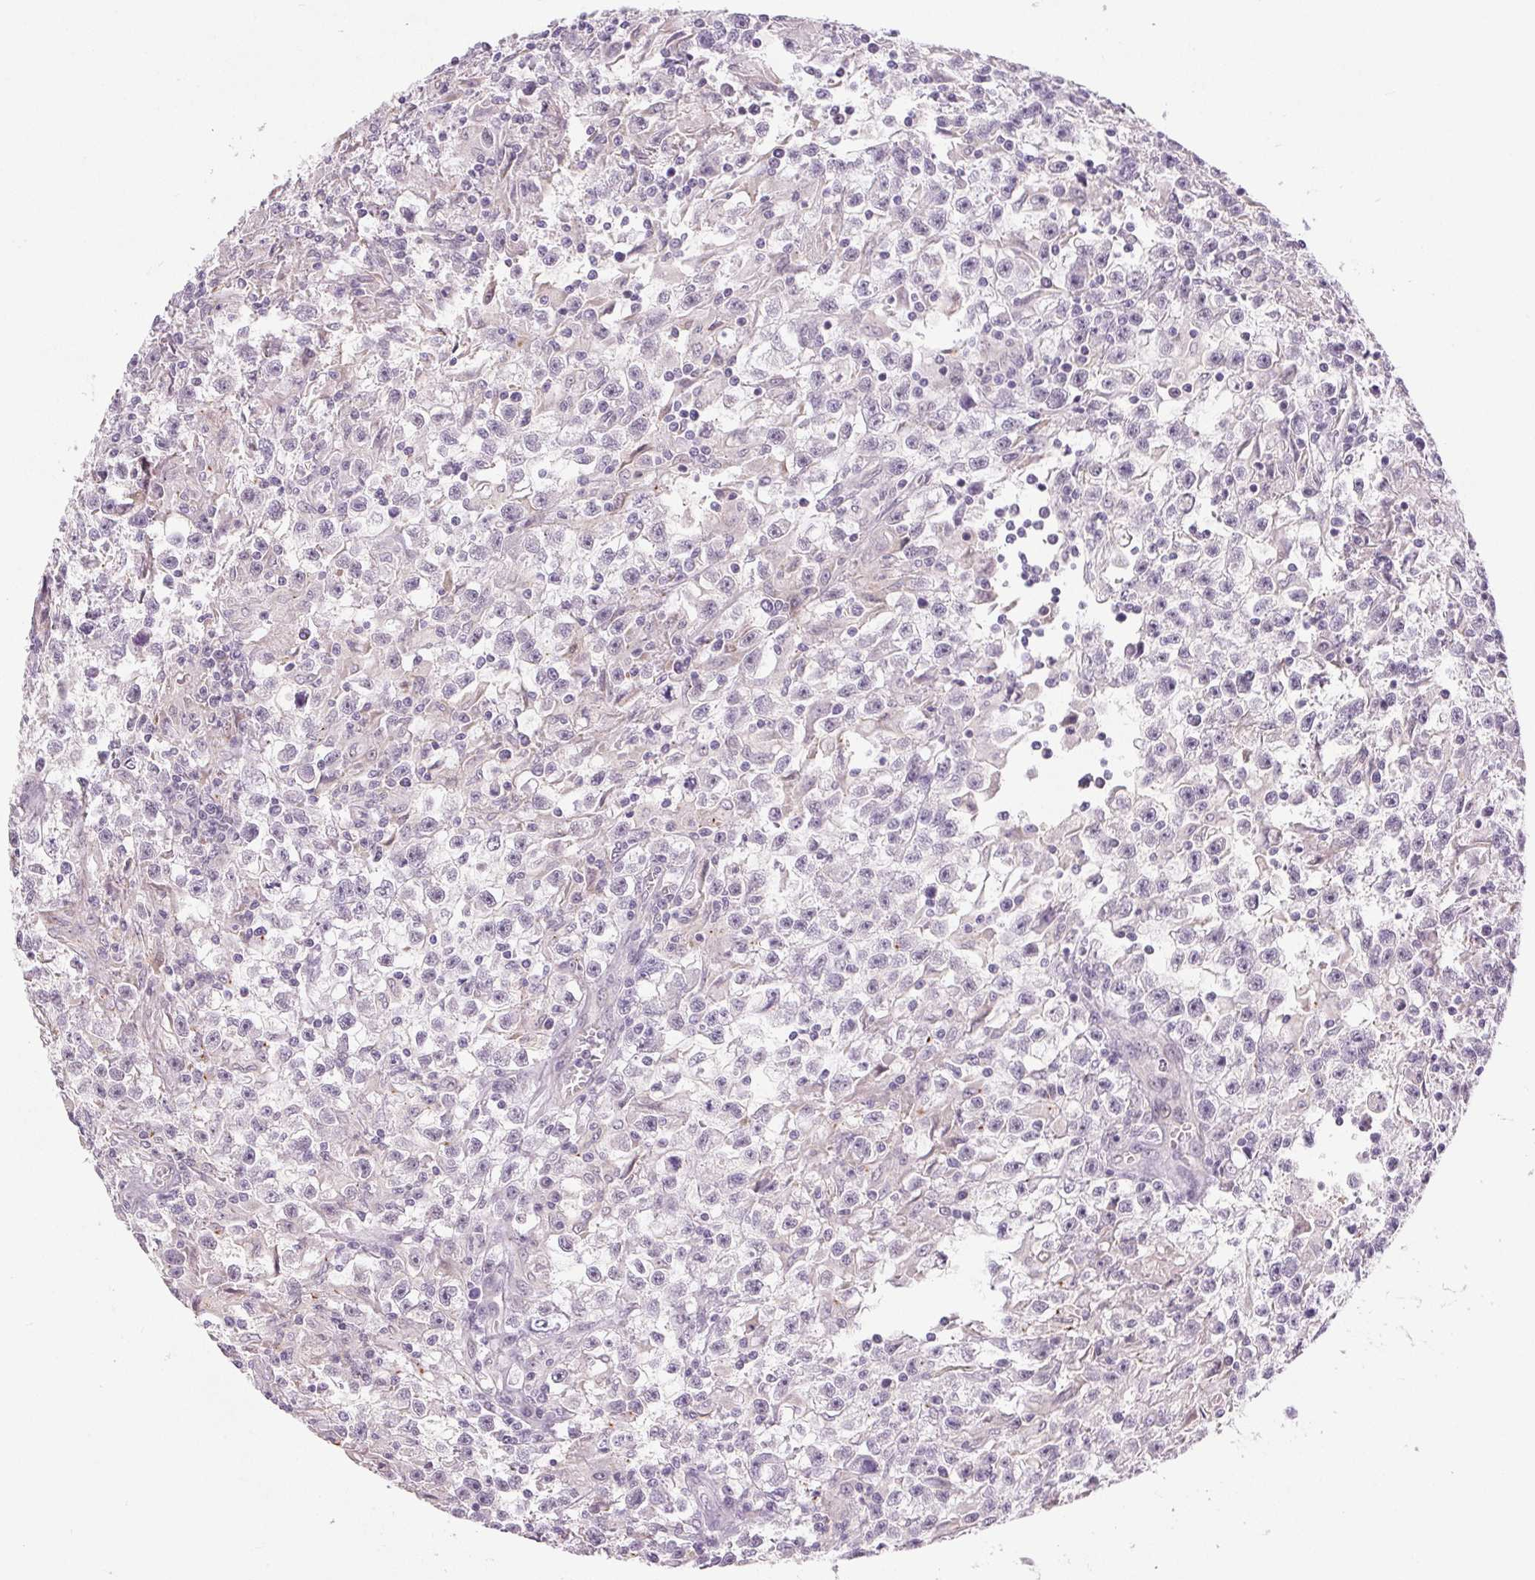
{"staining": {"intensity": "negative", "quantity": "none", "location": "none"}, "tissue": "testis cancer", "cell_type": "Tumor cells", "image_type": "cancer", "snomed": [{"axis": "morphology", "description": "Seminoma, NOS"}, {"axis": "topography", "description": "Testis"}], "caption": "Testis seminoma stained for a protein using immunohistochemistry exhibits no positivity tumor cells.", "gene": "FAM168A", "patient": {"sex": "male", "age": 31}}